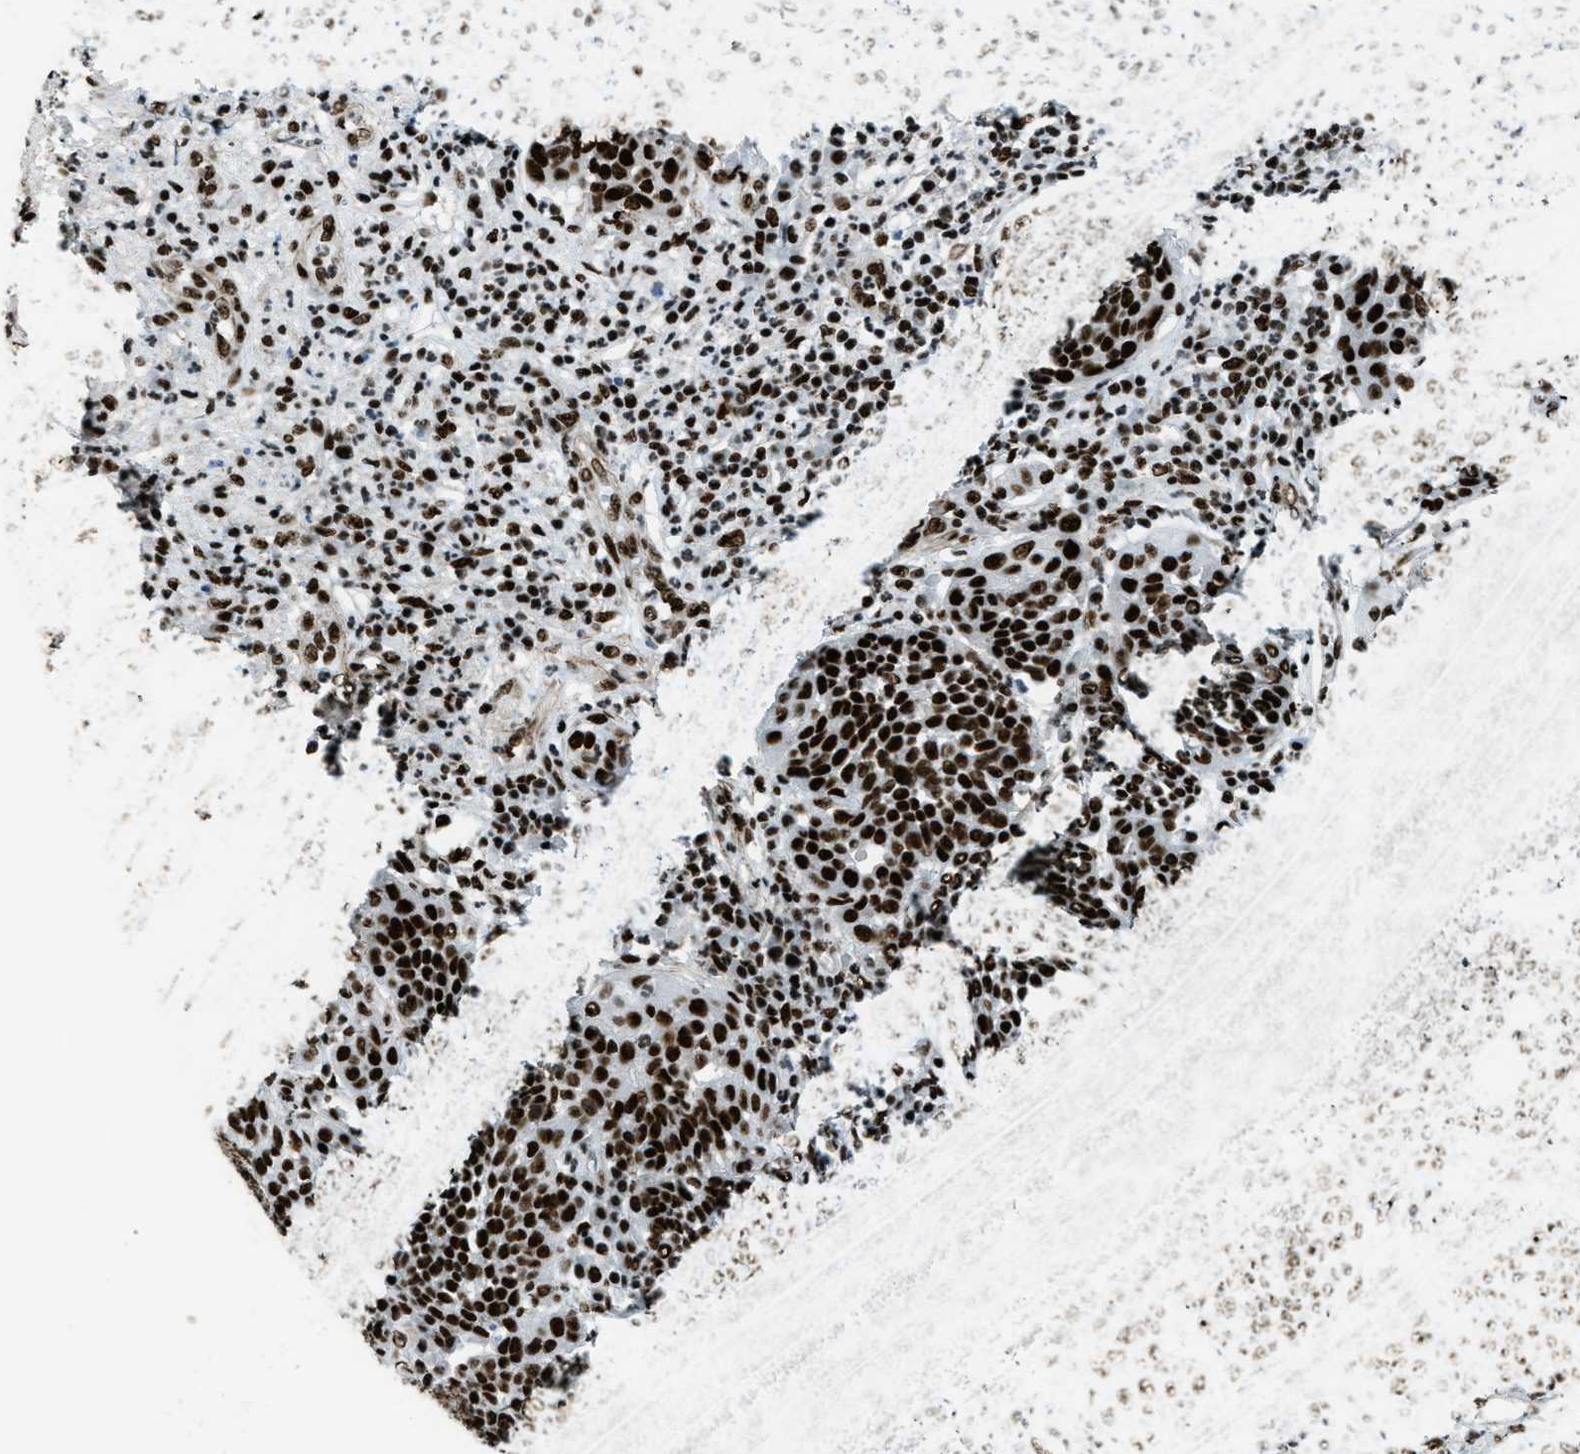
{"staining": {"intensity": "strong", "quantity": ">75%", "location": "nuclear"}, "tissue": "cervical cancer", "cell_type": "Tumor cells", "image_type": "cancer", "snomed": [{"axis": "morphology", "description": "Squamous cell carcinoma, NOS"}, {"axis": "topography", "description": "Cervix"}], "caption": "IHC histopathology image of neoplastic tissue: squamous cell carcinoma (cervical) stained using IHC demonstrates high levels of strong protein expression localized specifically in the nuclear of tumor cells, appearing as a nuclear brown color.", "gene": "ZNF207", "patient": {"sex": "female", "age": 34}}